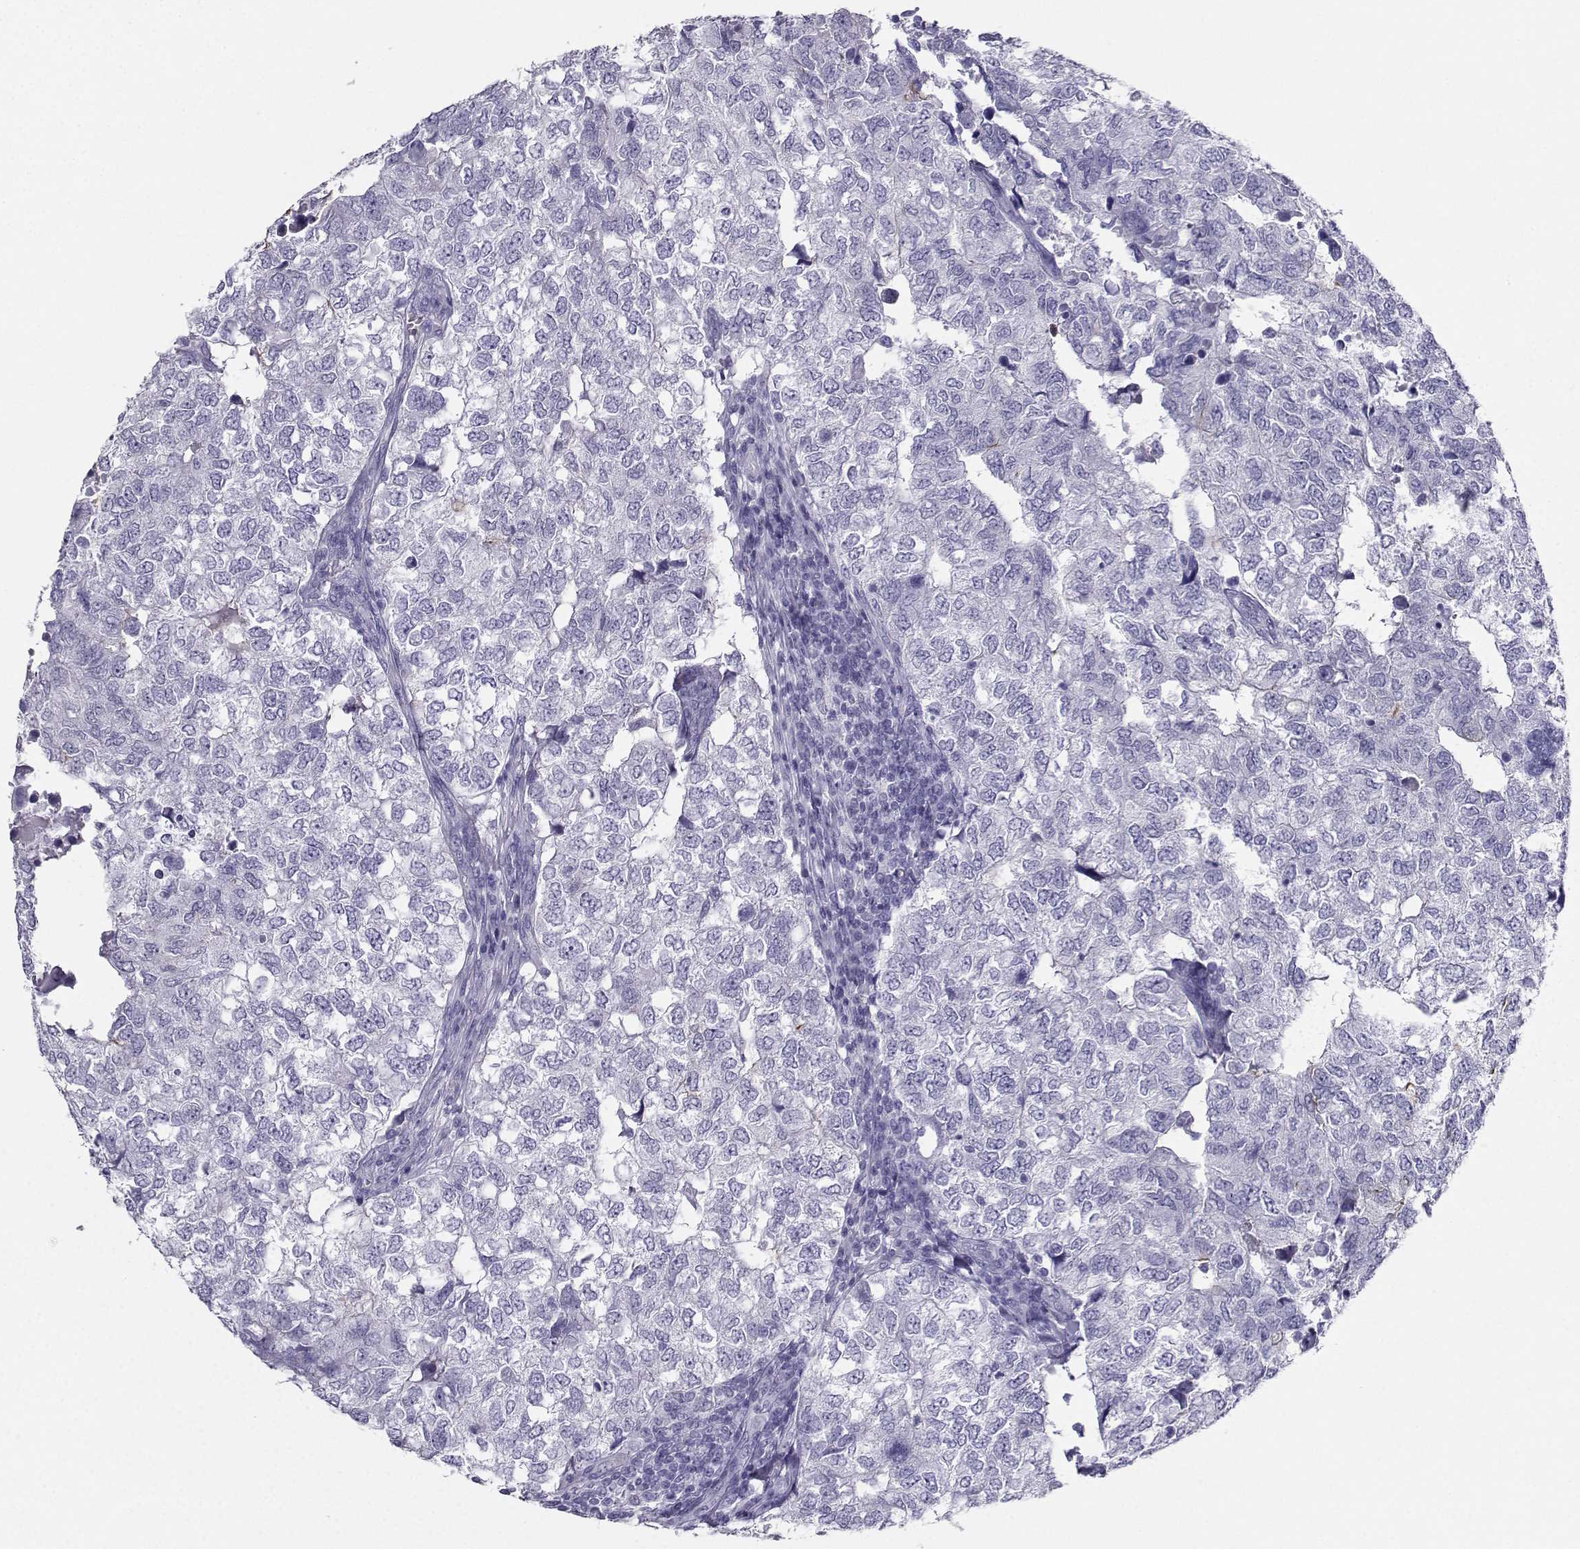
{"staining": {"intensity": "negative", "quantity": "none", "location": "none"}, "tissue": "breast cancer", "cell_type": "Tumor cells", "image_type": "cancer", "snomed": [{"axis": "morphology", "description": "Duct carcinoma"}, {"axis": "topography", "description": "Breast"}], "caption": "Breast invasive ductal carcinoma was stained to show a protein in brown. There is no significant staining in tumor cells.", "gene": "CD109", "patient": {"sex": "female", "age": 30}}